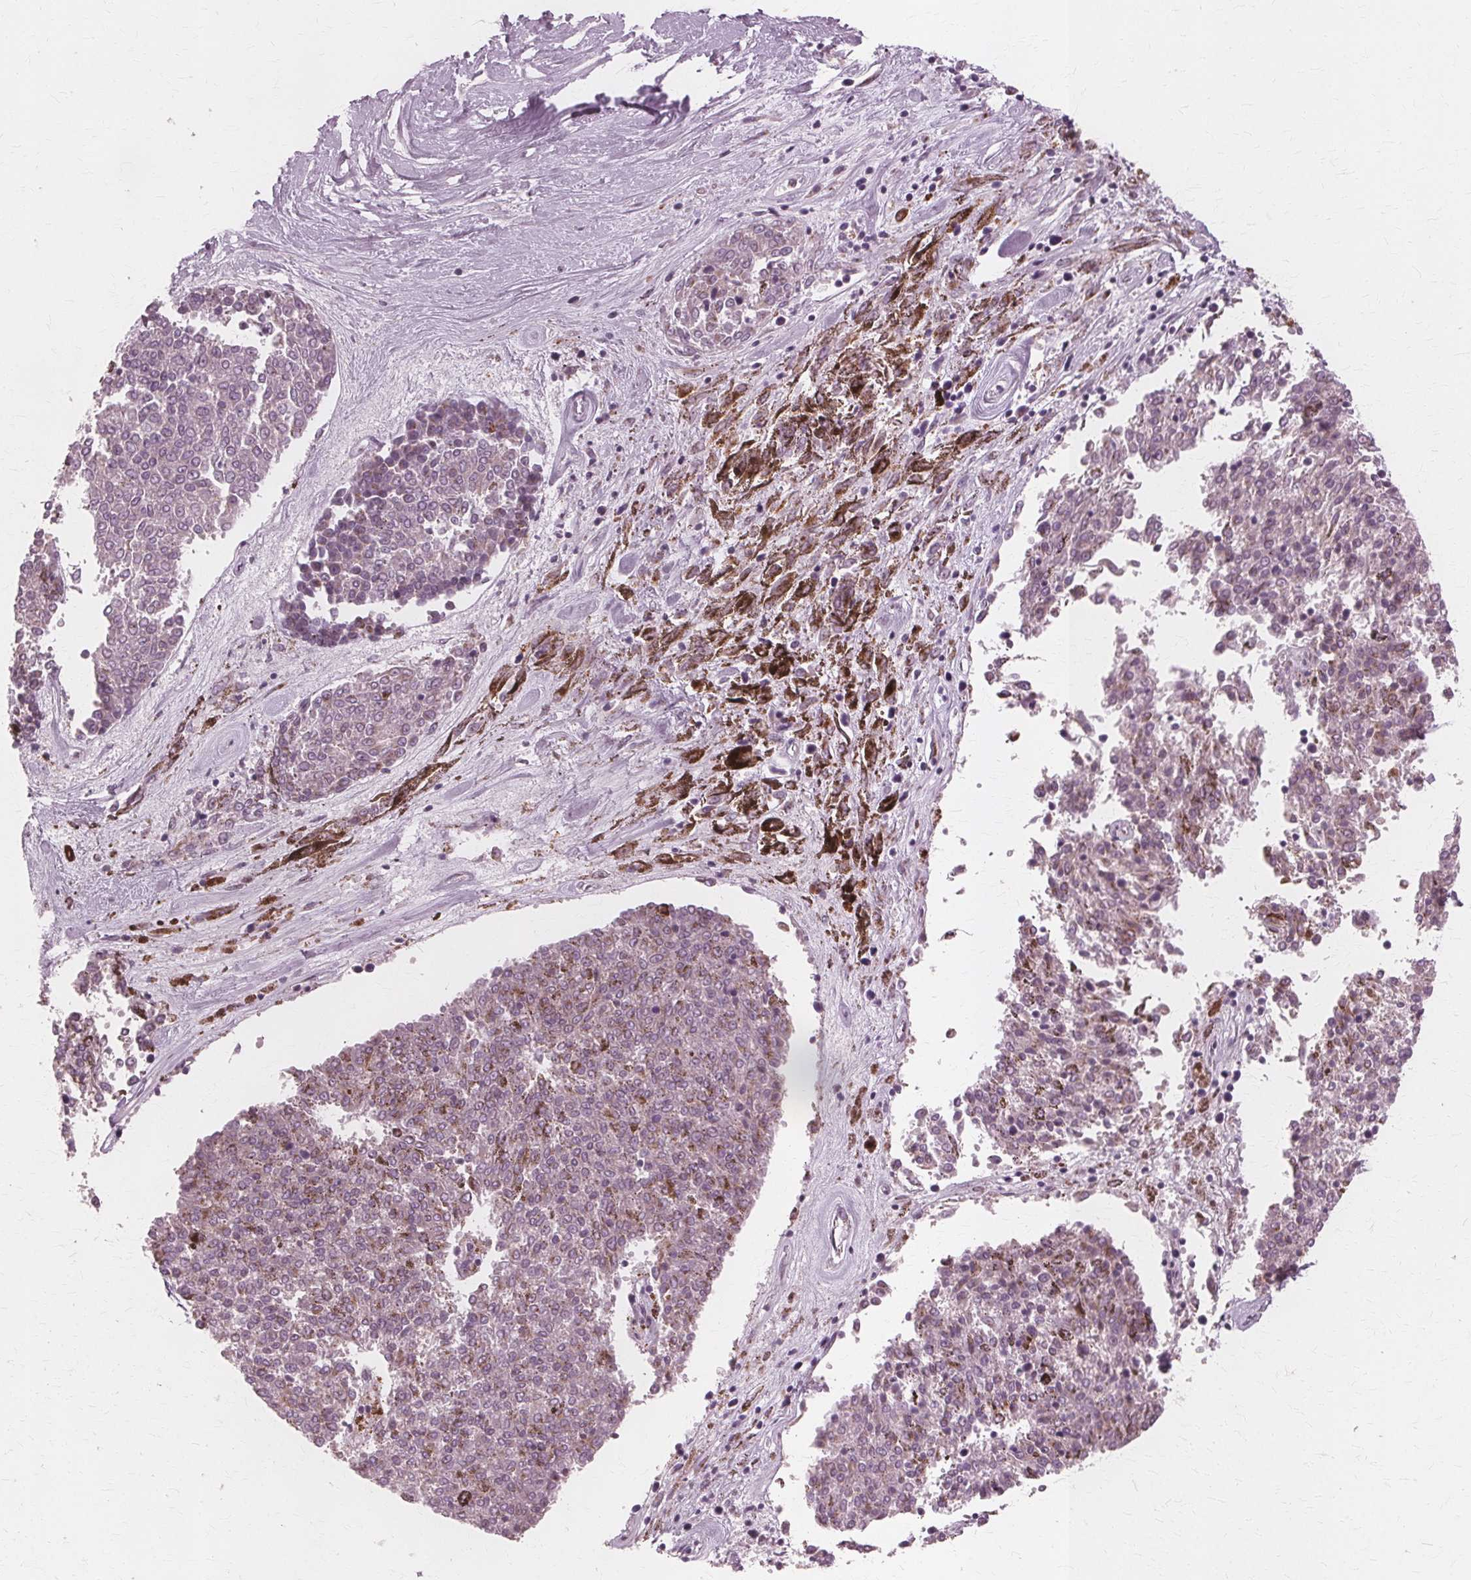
{"staining": {"intensity": "moderate", "quantity": "<25%", "location": "cytoplasmic/membranous"}, "tissue": "melanoma", "cell_type": "Tumor cells", "image_type": "cancer", "snomed": [{"axis": "morphology", "description": "Malignant melanoma, NOS"}, {"axis": "topography", "description": "Skin"}], "caption": "DAB immunohistochemical staining of melanoma shows moderate cytoplasmic/membranous protein staining in approximately <25% of tumor cells.", "gene": "DNASE2", "patient": {"sex": "female", "age": 72}}